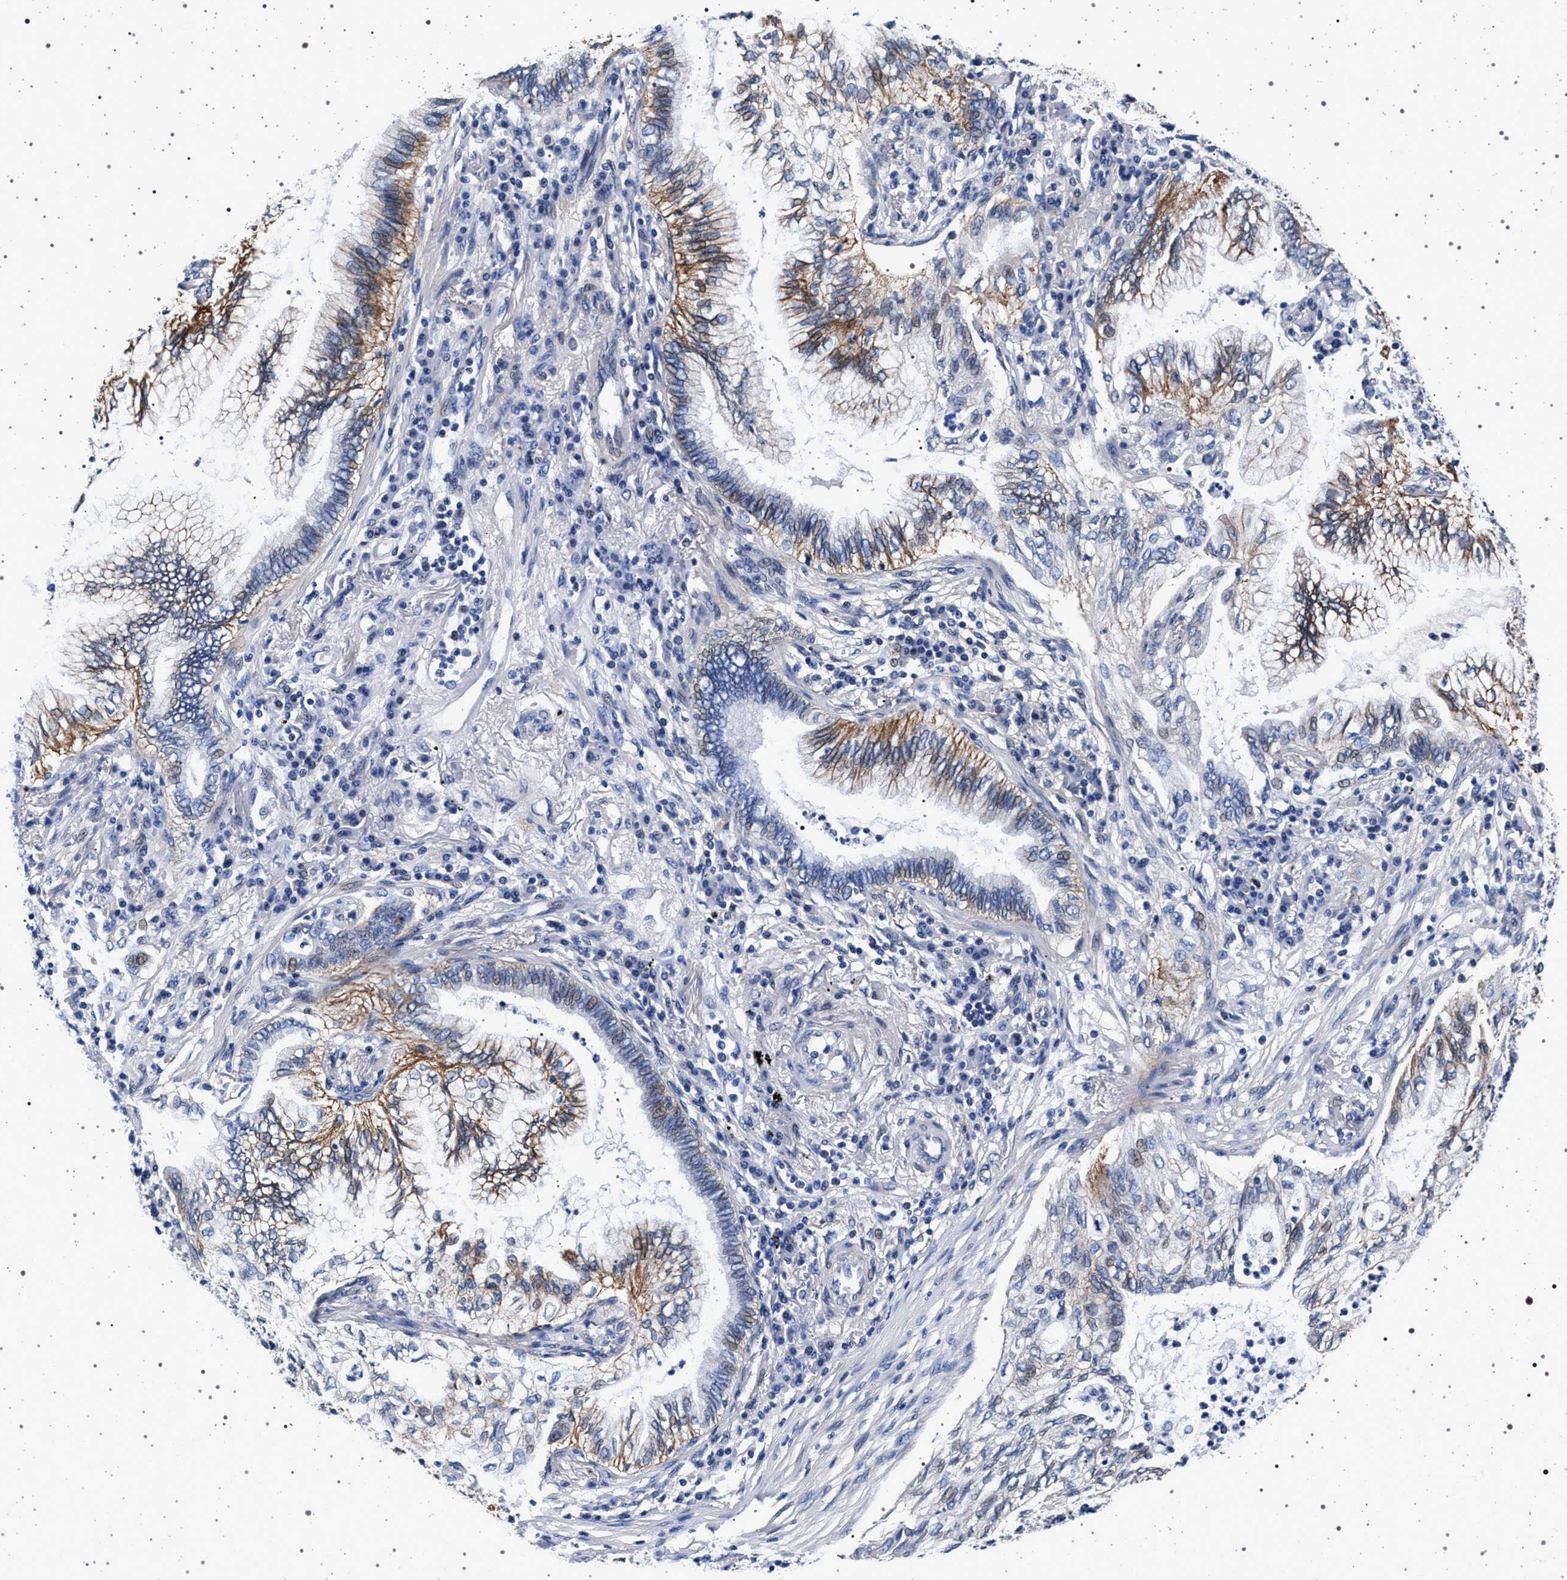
{"staining": {"intensity": "moderate", "quantity": "25%-75%", "location": "cytoplasmic/membranous"}, "tissue": "lung cancer", "cell_type": "Tumor cells", "image_type": "cancer", "snomed": [{"axis": "morphology", "description": "Normal tissue, NOS"}, {"axis": "morphology", "description": "Adenocarcinoma, NOS"}, {"axis": "topography", "description": "Bronchus"}, {"axis": "topography", "description": "Lung"}], "caption": "Tumor cells exhibit moderate cytoplasmic/membranous staining in approximately 25%-75% of cells in lung adenocarcinoma.", "gene": "SLC9A1", "patient": {"sex": "female", "age": 70}}